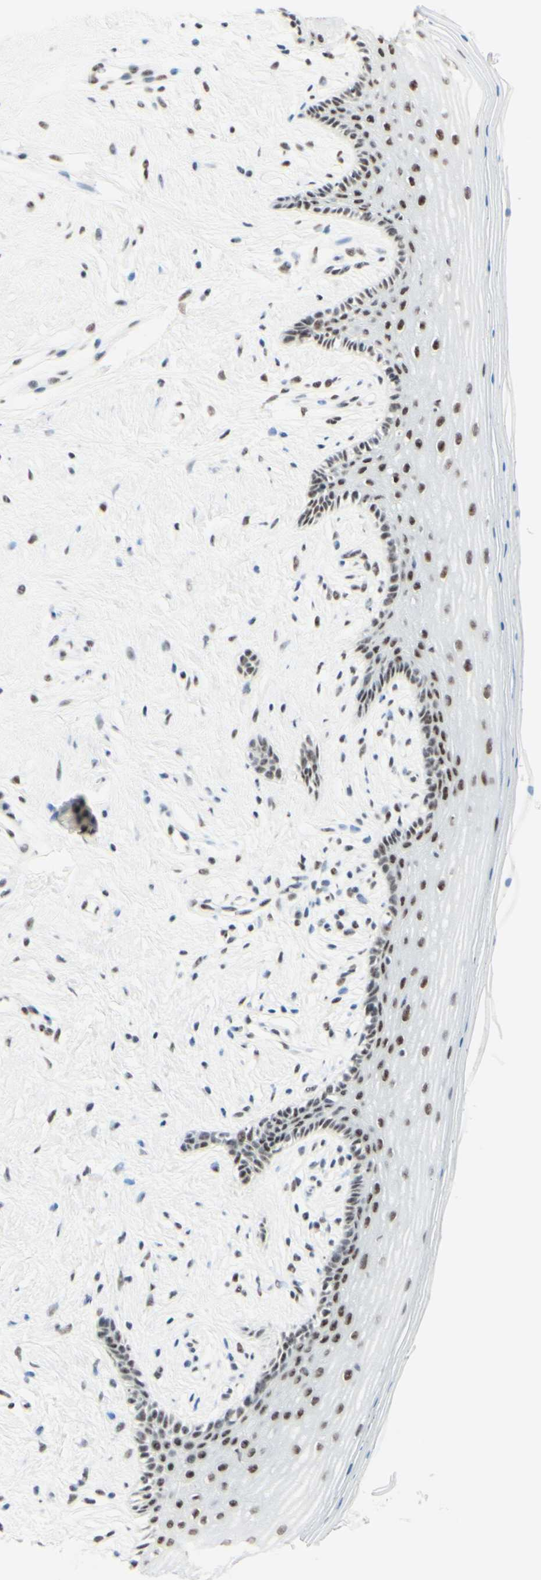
{"staining": {"intensity": "strong", "quantity": "<25%", "location": "nuclear"}, "tissue": "vagina", "cell_type": "Squamous epithelial cells", "image_type": "normal", "snomed": [{"axis": "morphology", "description": "Normal tissue, NOS"}, {"axis": "topography", "description": "Vagina"}], "caption": "This image displays benign vagina stained with immunohistochemistry to label a protein in brown. The nuclear of squamous epithelial cells show strong positivity for the protein. Nuclei are counter-stained blue.", "gene": "WTAP", "patient": {"sex": "female", "age": 44}}